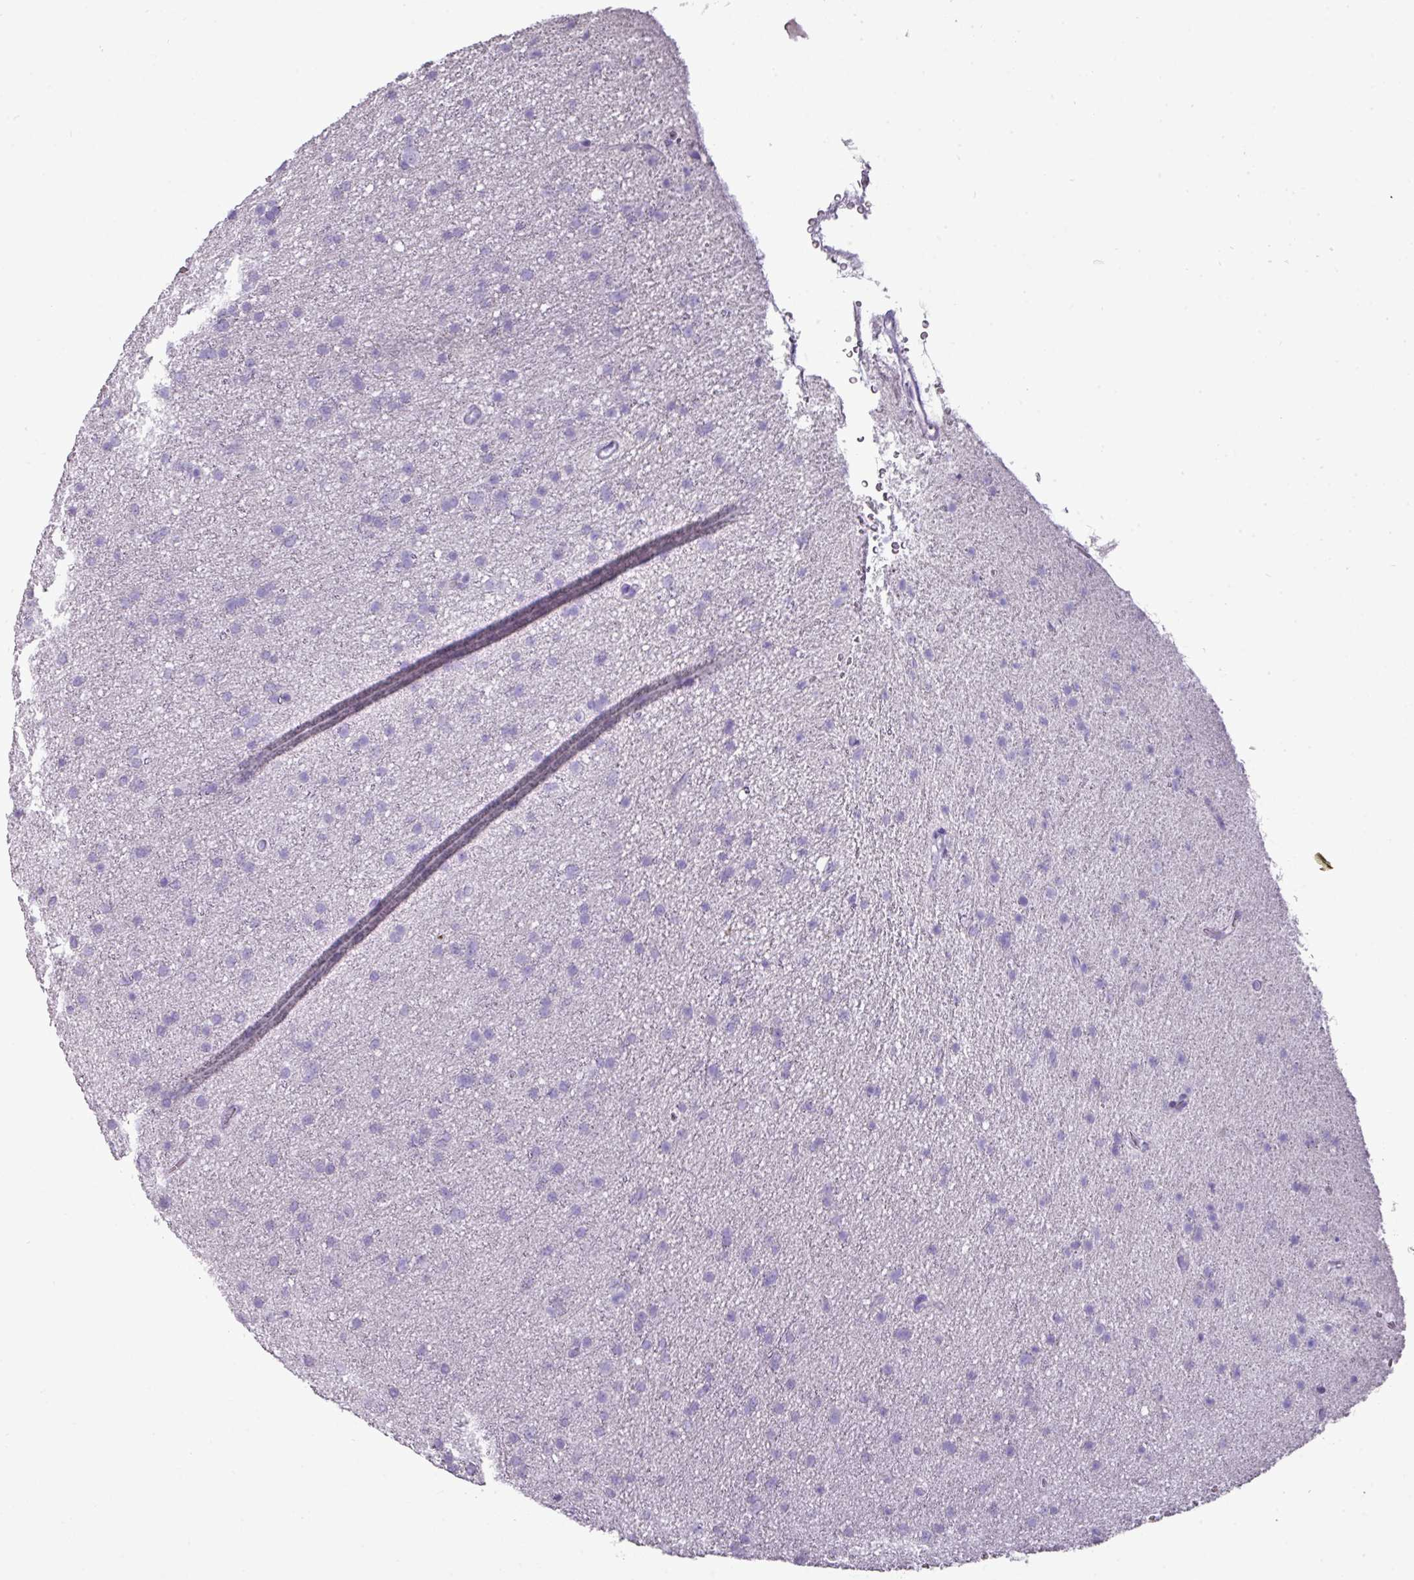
{"staining": {"intensity": "negative", "quantity": "none", "location": "none"}, "tissue": "glioma", "cell_type": "Tumor cells", "image_type": "cancer", "snomed": [{"axis": "morphology", "description": "Glioma, malignant, Low grade"}, {"axis": "topography", "description": "Cerebral cortex"}], "caption": "Tumor cells are negative for brown protein staining in glioma.", "gene": "GSTA3", "patient": {"sex": "female", "age": 39}}